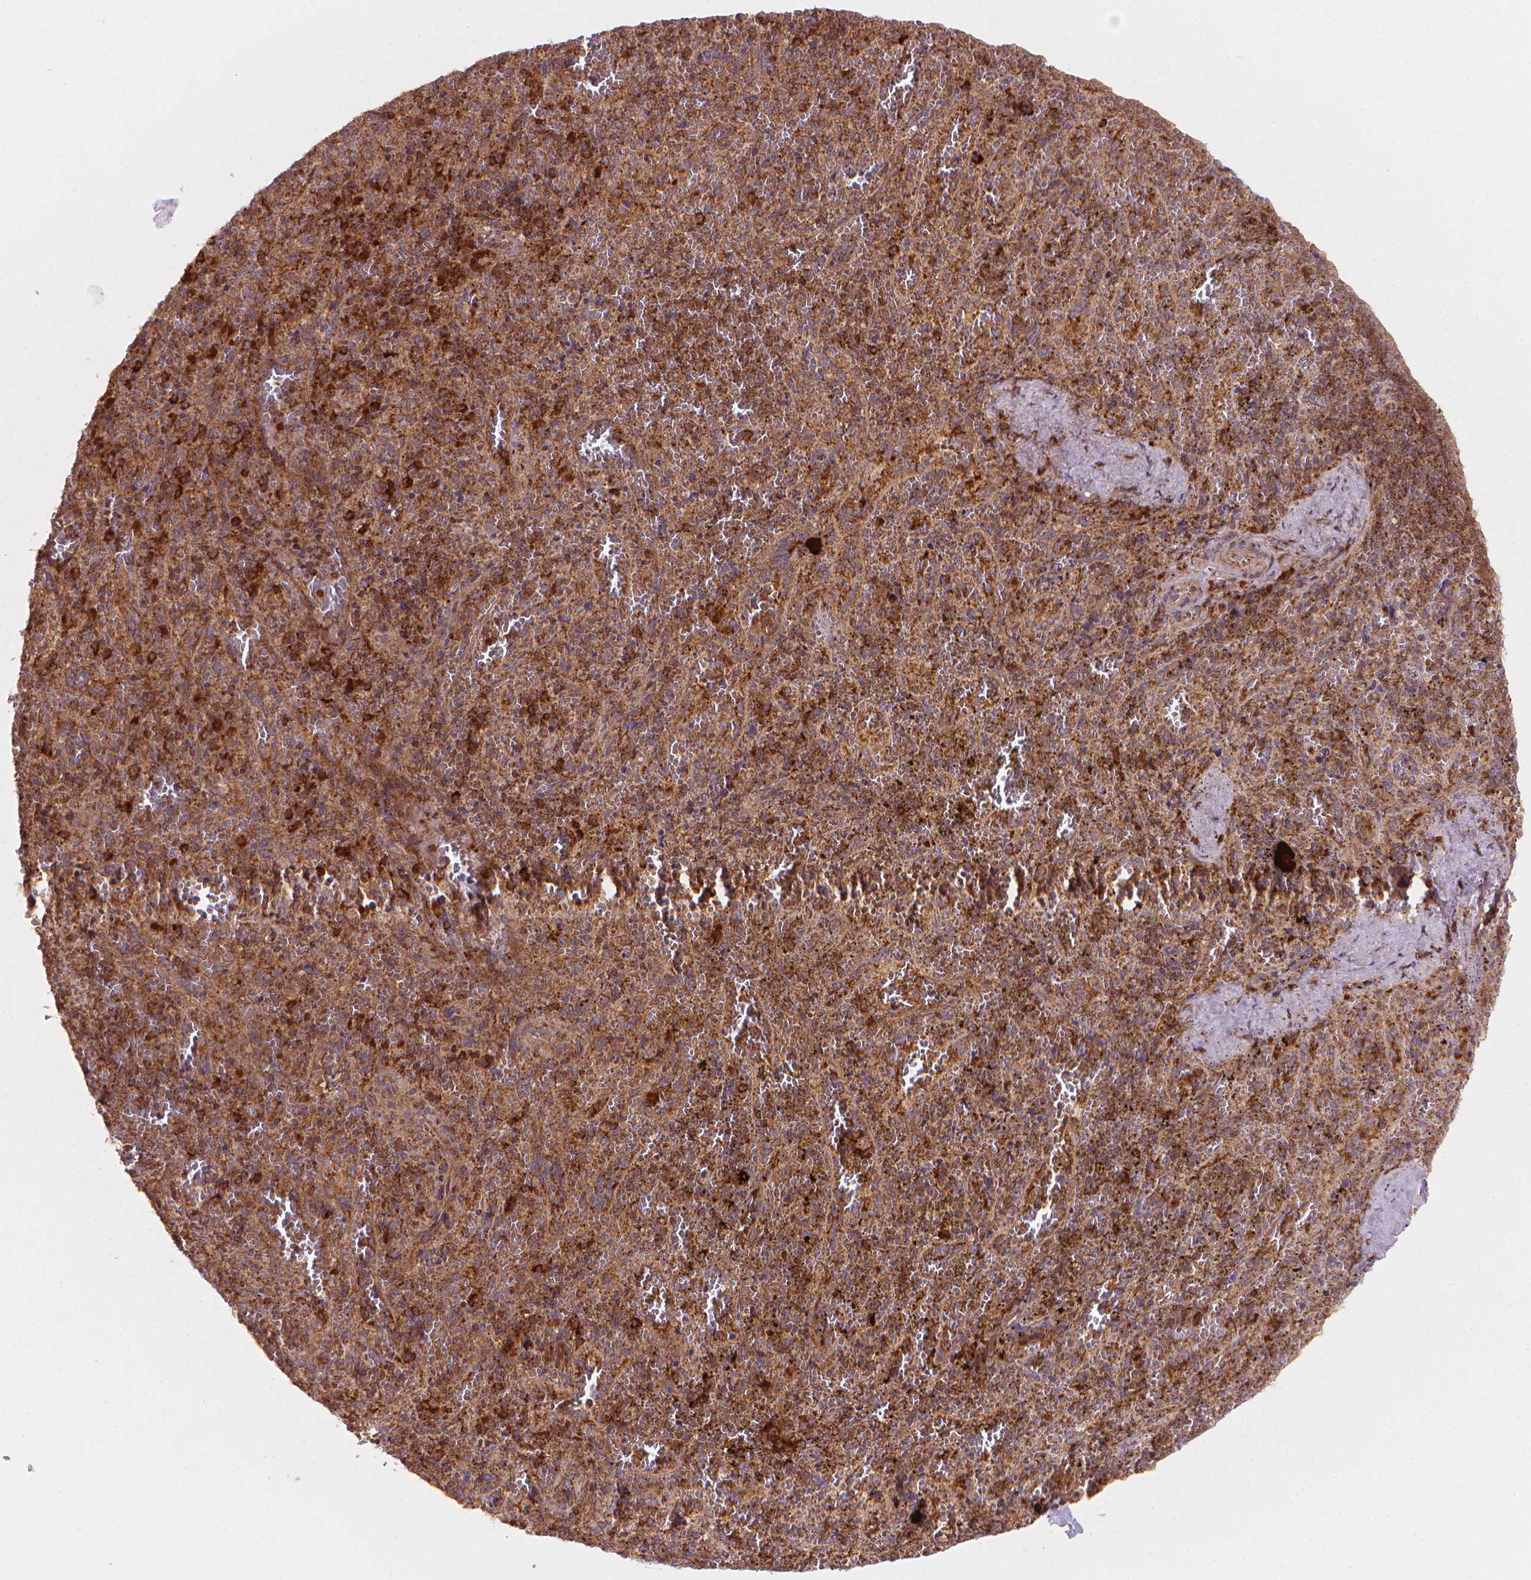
{"staining": {"intensity": "moderate", "quantity": ">75%", "location": "cytoplasmic/membranous"}, "tissue": "spleen", "cell_type": "Cells in red pulp", "image_type": "normal", "snomed": [{"axis": "morphology", "description": "Normal tissue, NOS"}, {"axis": "topography", "description": "Spleen"}], "caption": "Approximately >75% of cells in red pulp in unremarkable spleen reveal moderate cytoplasmic/membranous protein expression as visualized by brown immunohistochemical staining.", "gene": "VARS2", "patient": {"sex": "female", "age": 50}}